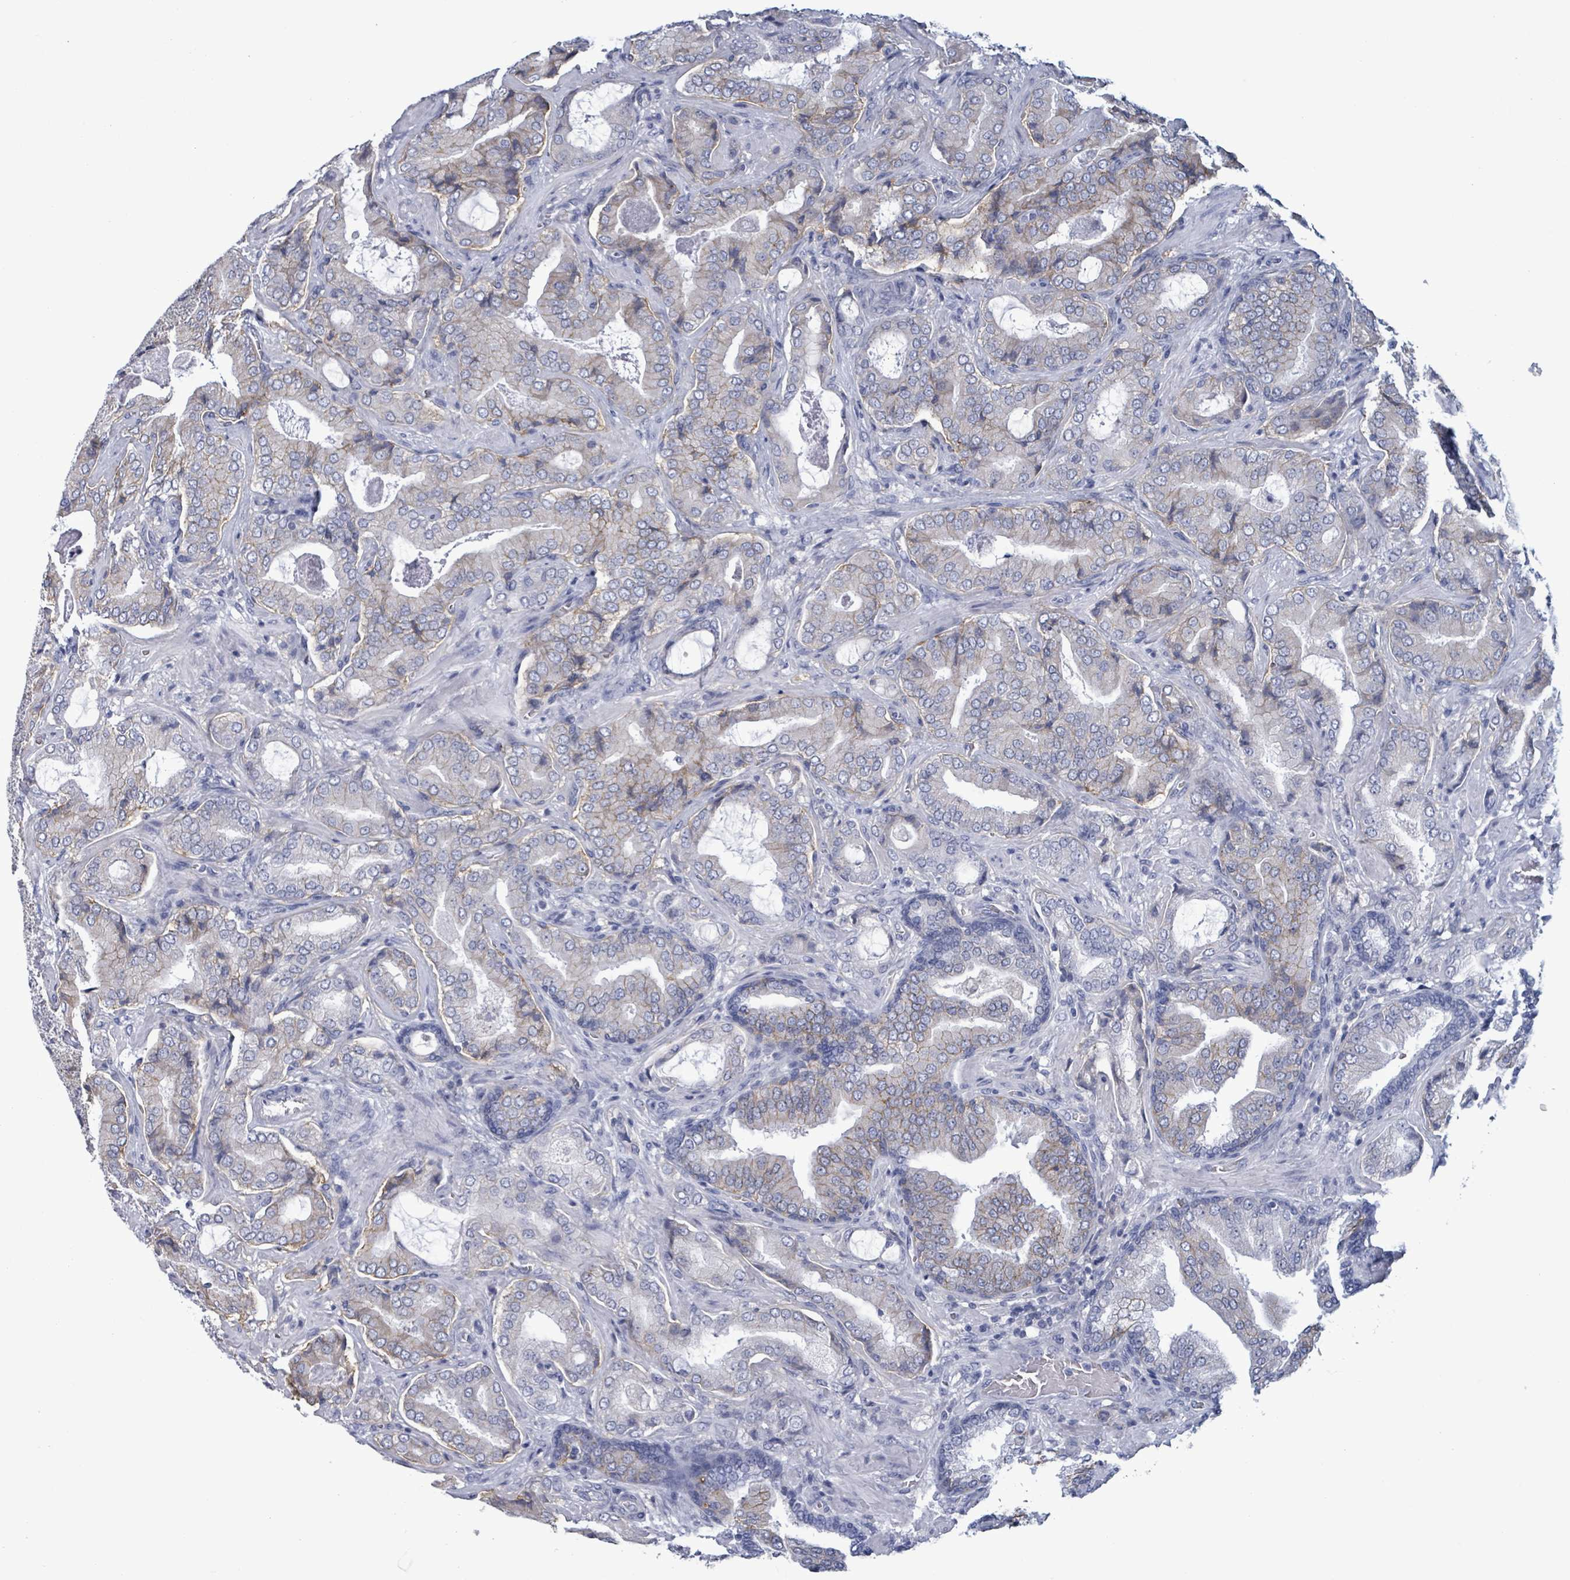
{"staining": {"intensity": "weak", "quantity": "<25%", "location": "cytoplasmic/membranous"}, "tissue": "prostate cancer", "cell_type": "Tumor cells", "image_type": "cancer", "snomed": [{"axis": "morphology", "description": "Adenocarcinoma, High grade"}, {"axis": "topography", "description": "Prostate"}], "caption": "This photomicrograph is of adenocarcinoma (high-grade) (prostate) stained with IHC to label a protein in brown with the nuclei are counter-stained blue. There is no expression in tumor cells.", "gene": "BSG", "patient": {"sex": "male", "age": 68}}